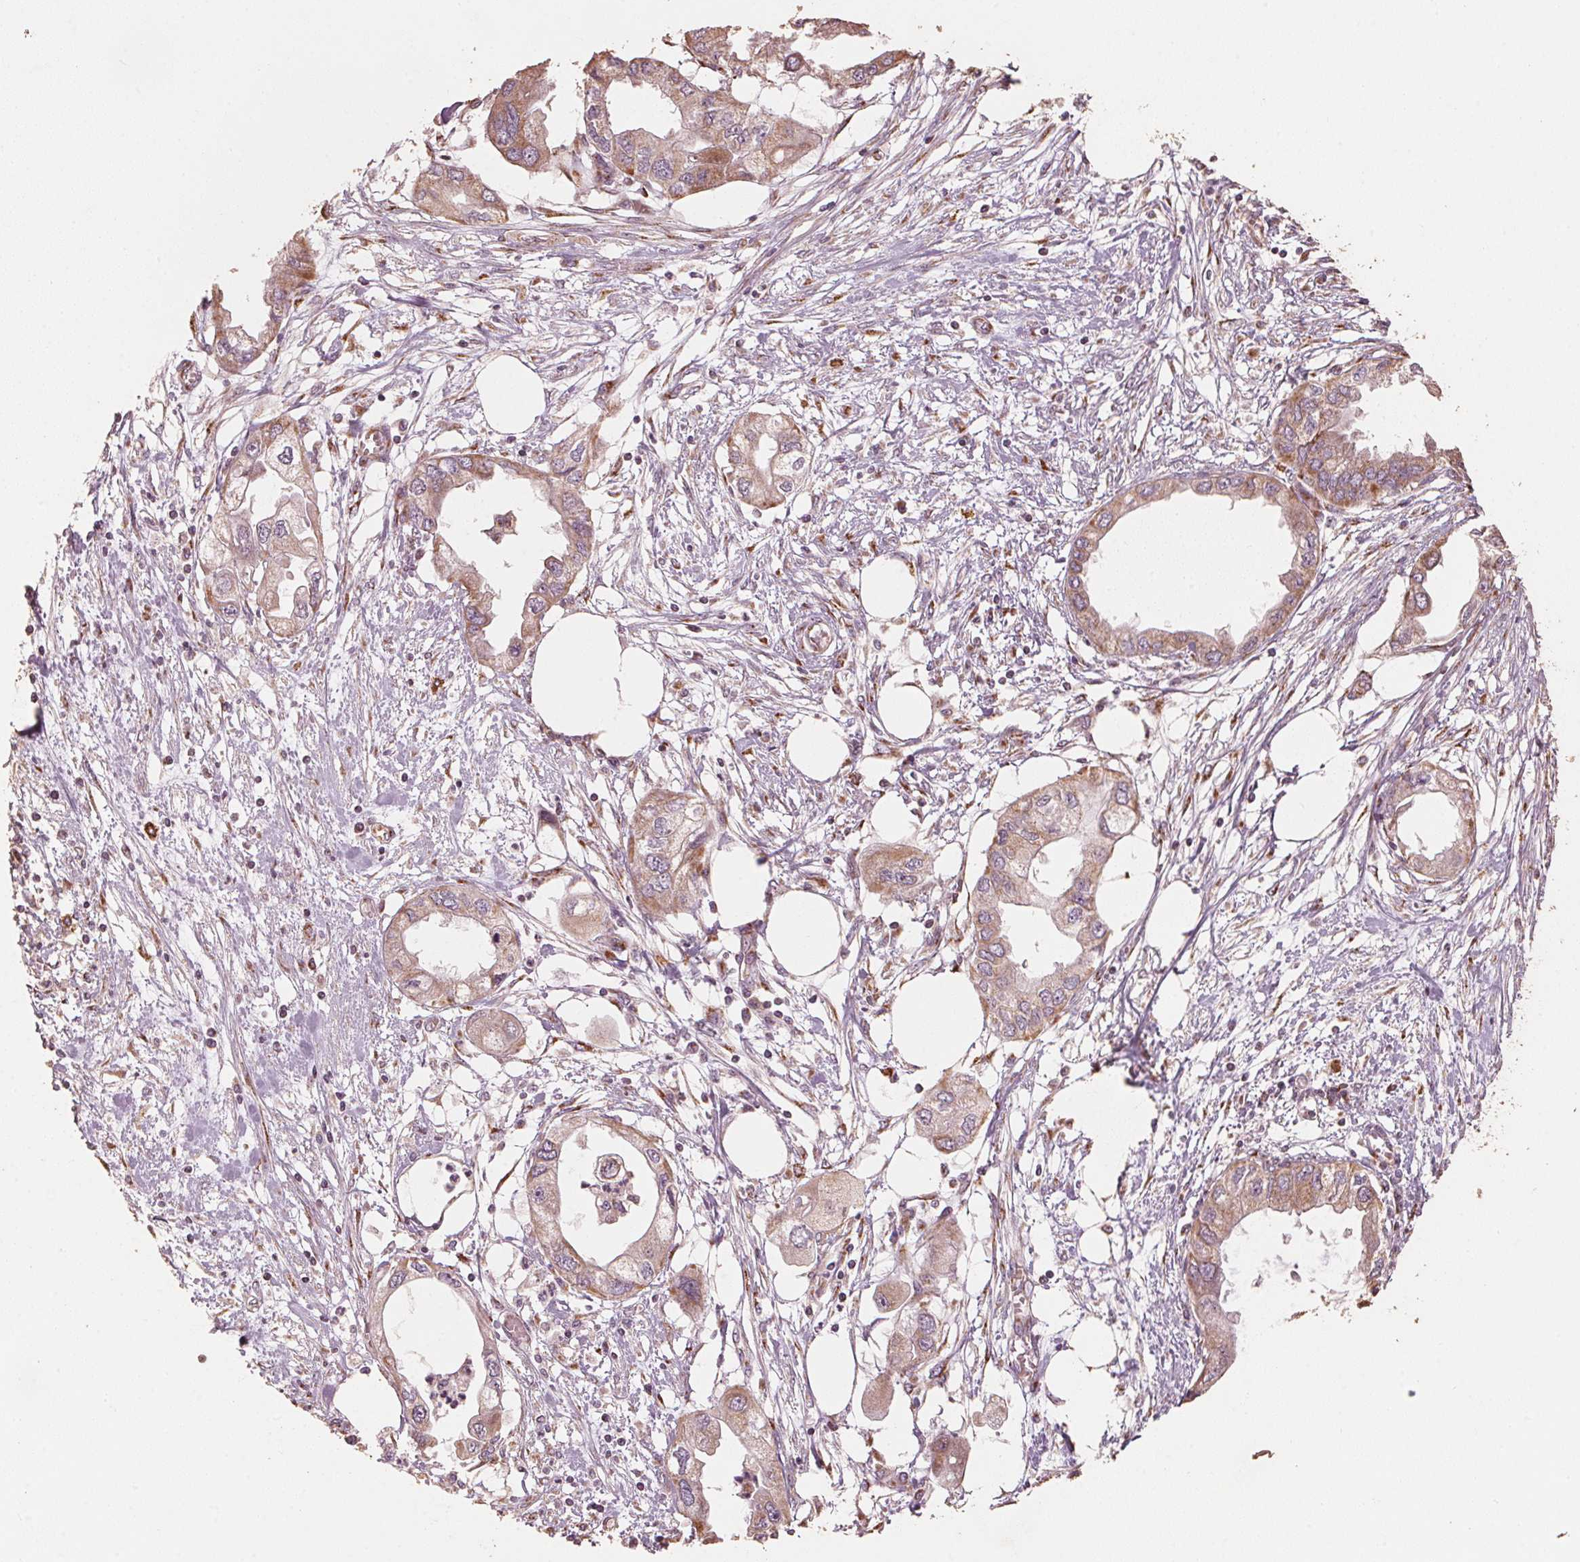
{"staining": {"intensity": "moderate", "quantity": ">75%", "location": "cytoplasmic/membranous"}, "tissue": "endometrial cancer", "cell_type": "Tumor cells", "image_type": "cancer", "snomed": [{"axis": "morphology", "description": "Adenocarcinoma, NOS"}, {"axis": "morphology", "description": "Adenocarcinoma, metastatic, NOS"}, {"axis": "topography", "description": "Adipose tissue"}, {"axis": "topography", "description": "Endometrium"}], "caption": "Immunohistochemistry (DAB (3,3'-diaminobenzidine)) staining of human endometrial cancer (metastatic adenocarcinoma) displays moderate cytoplasmic/membranous protein staining in approximately >75% of tumor cells.", "gene": "TOMM70", "patient": {"sex": "female", "age": 67}}